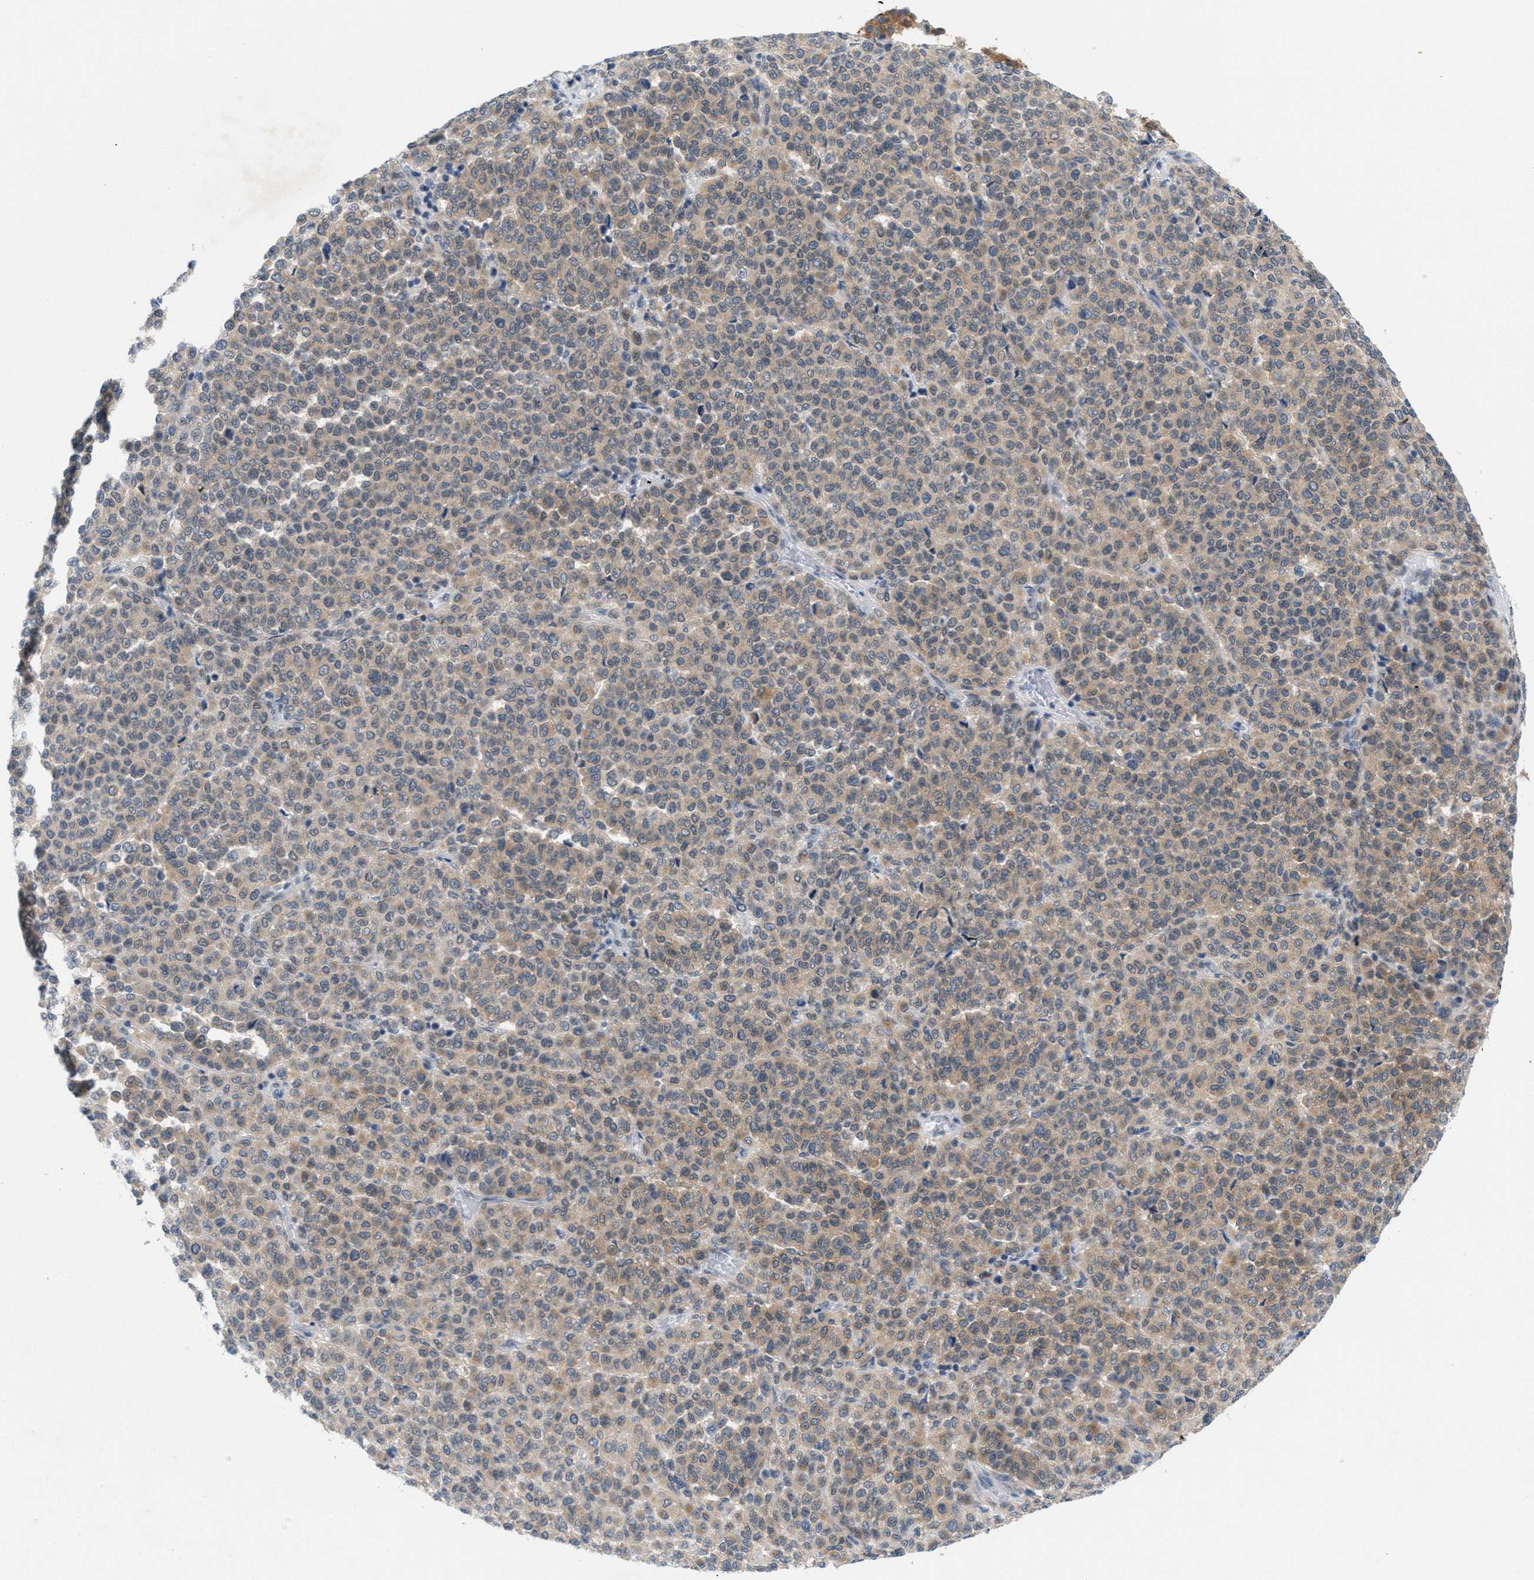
{"staining": {"intensity": "weak", "quantity": "25%-75%", "location": "cytoplasmic/membranous"}, "tissue": "melanoma", "cell_type": "Tumor cells", "image_type": "cancer", "snomed": [{"axis": "morphology", "description": "Malignant melanoma, Metastatic site"}, {"axis": "topography", "description": "Pancreas"}], "caption": "This histopathology image exhibits IHC staining of melanoma, with low weak cytoplasmic/membranous positivity in about 25%-75% of tumor cells.", "gene": "WIPI2", "patient": {"sex": "female", "age": 30}}